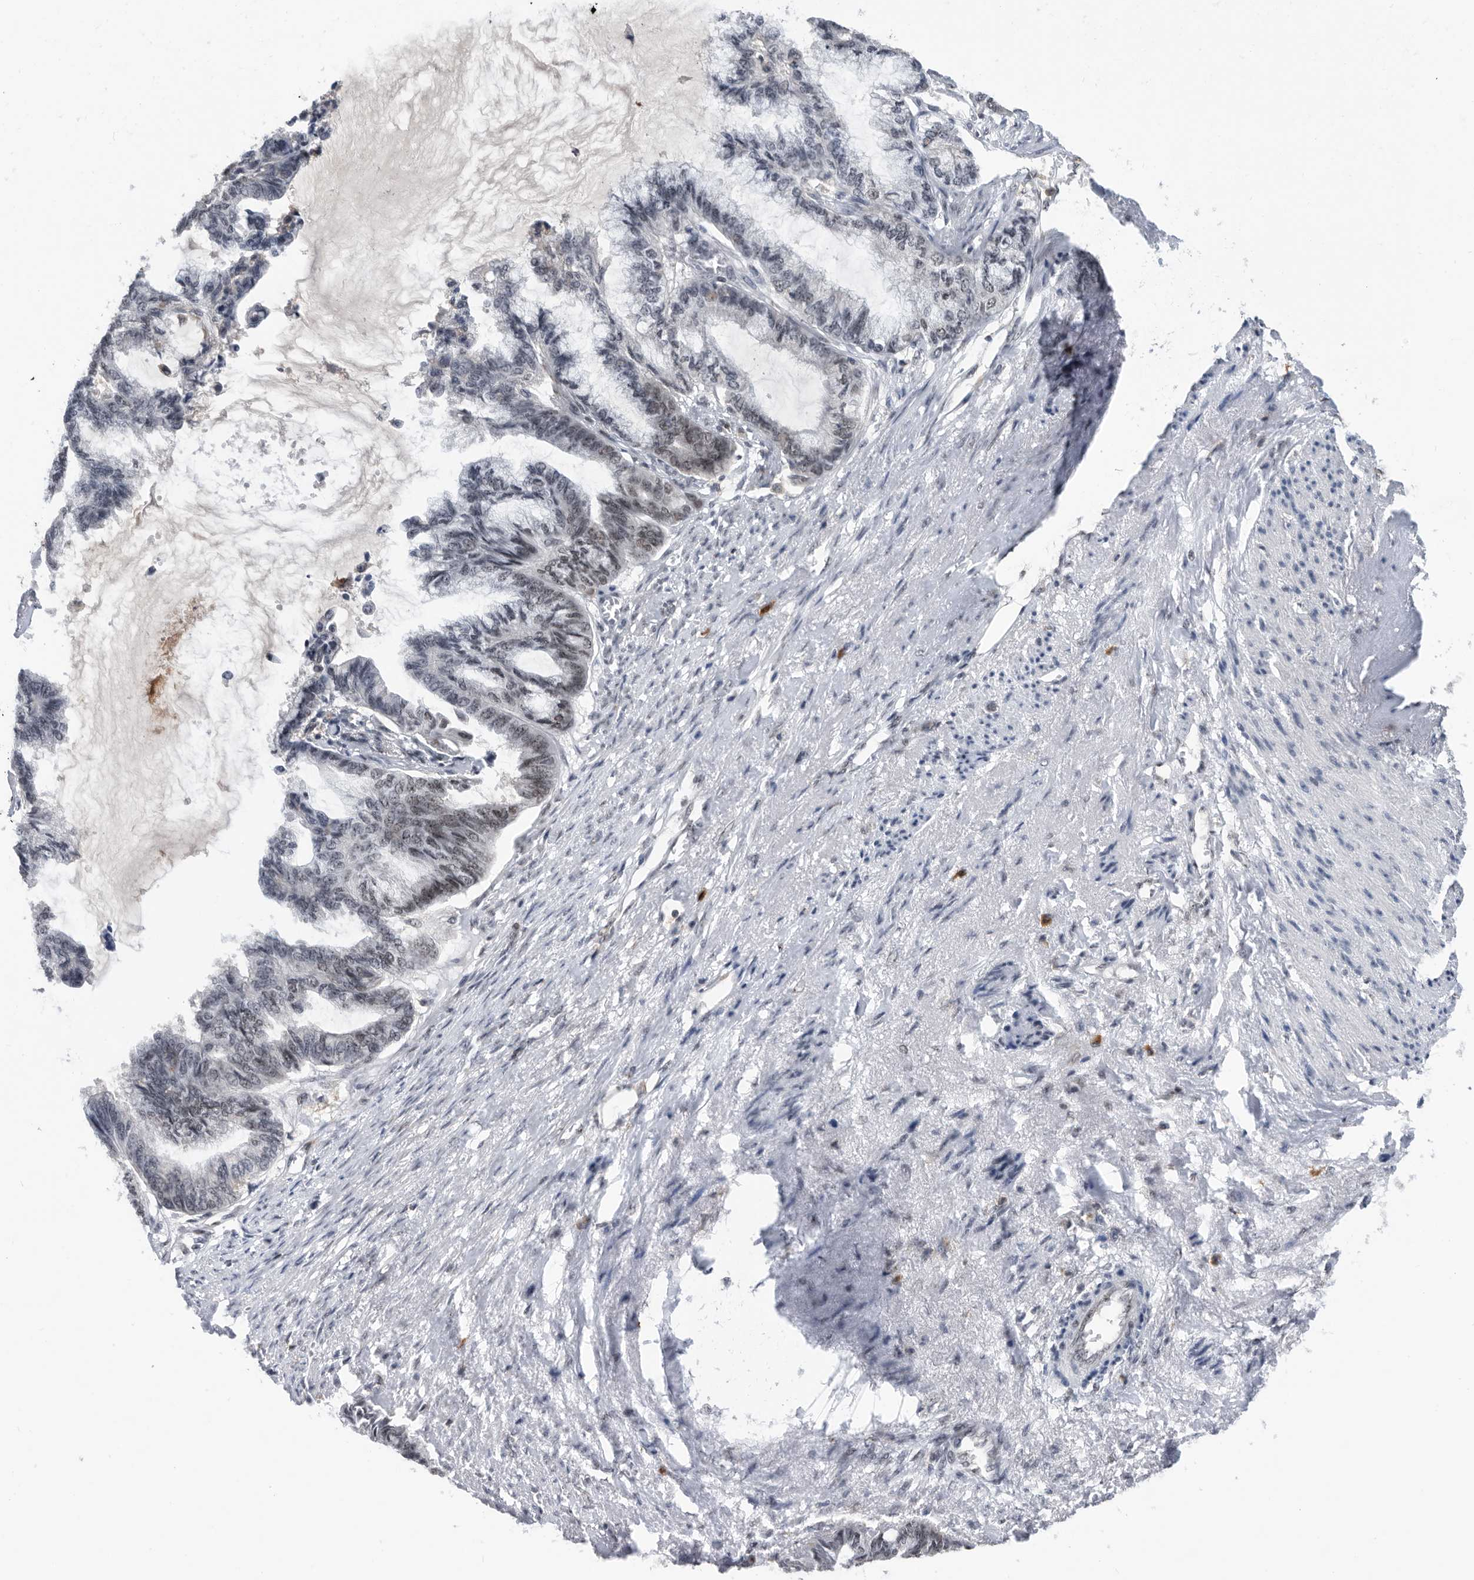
{"staining": {"intensity": "weak", "quantity": "<25%", "location": "nuclear"}, "tissue": "endometrial cancer", "cell_type": "Tumor cells", "image_type": "cancer", "snomed": [{"axis": "morphology", "description": "Adenocarcinoma, NOS"}, {"axis": "topography", "description": "Endometrium"}], "caption": "Immunohistochemical staining of human endometrial cancer (adenocarcinoma) shows no significant expression in tumor cells.", "gene": "ZNF260", "patient": {"sex": "female", "age": 86}}